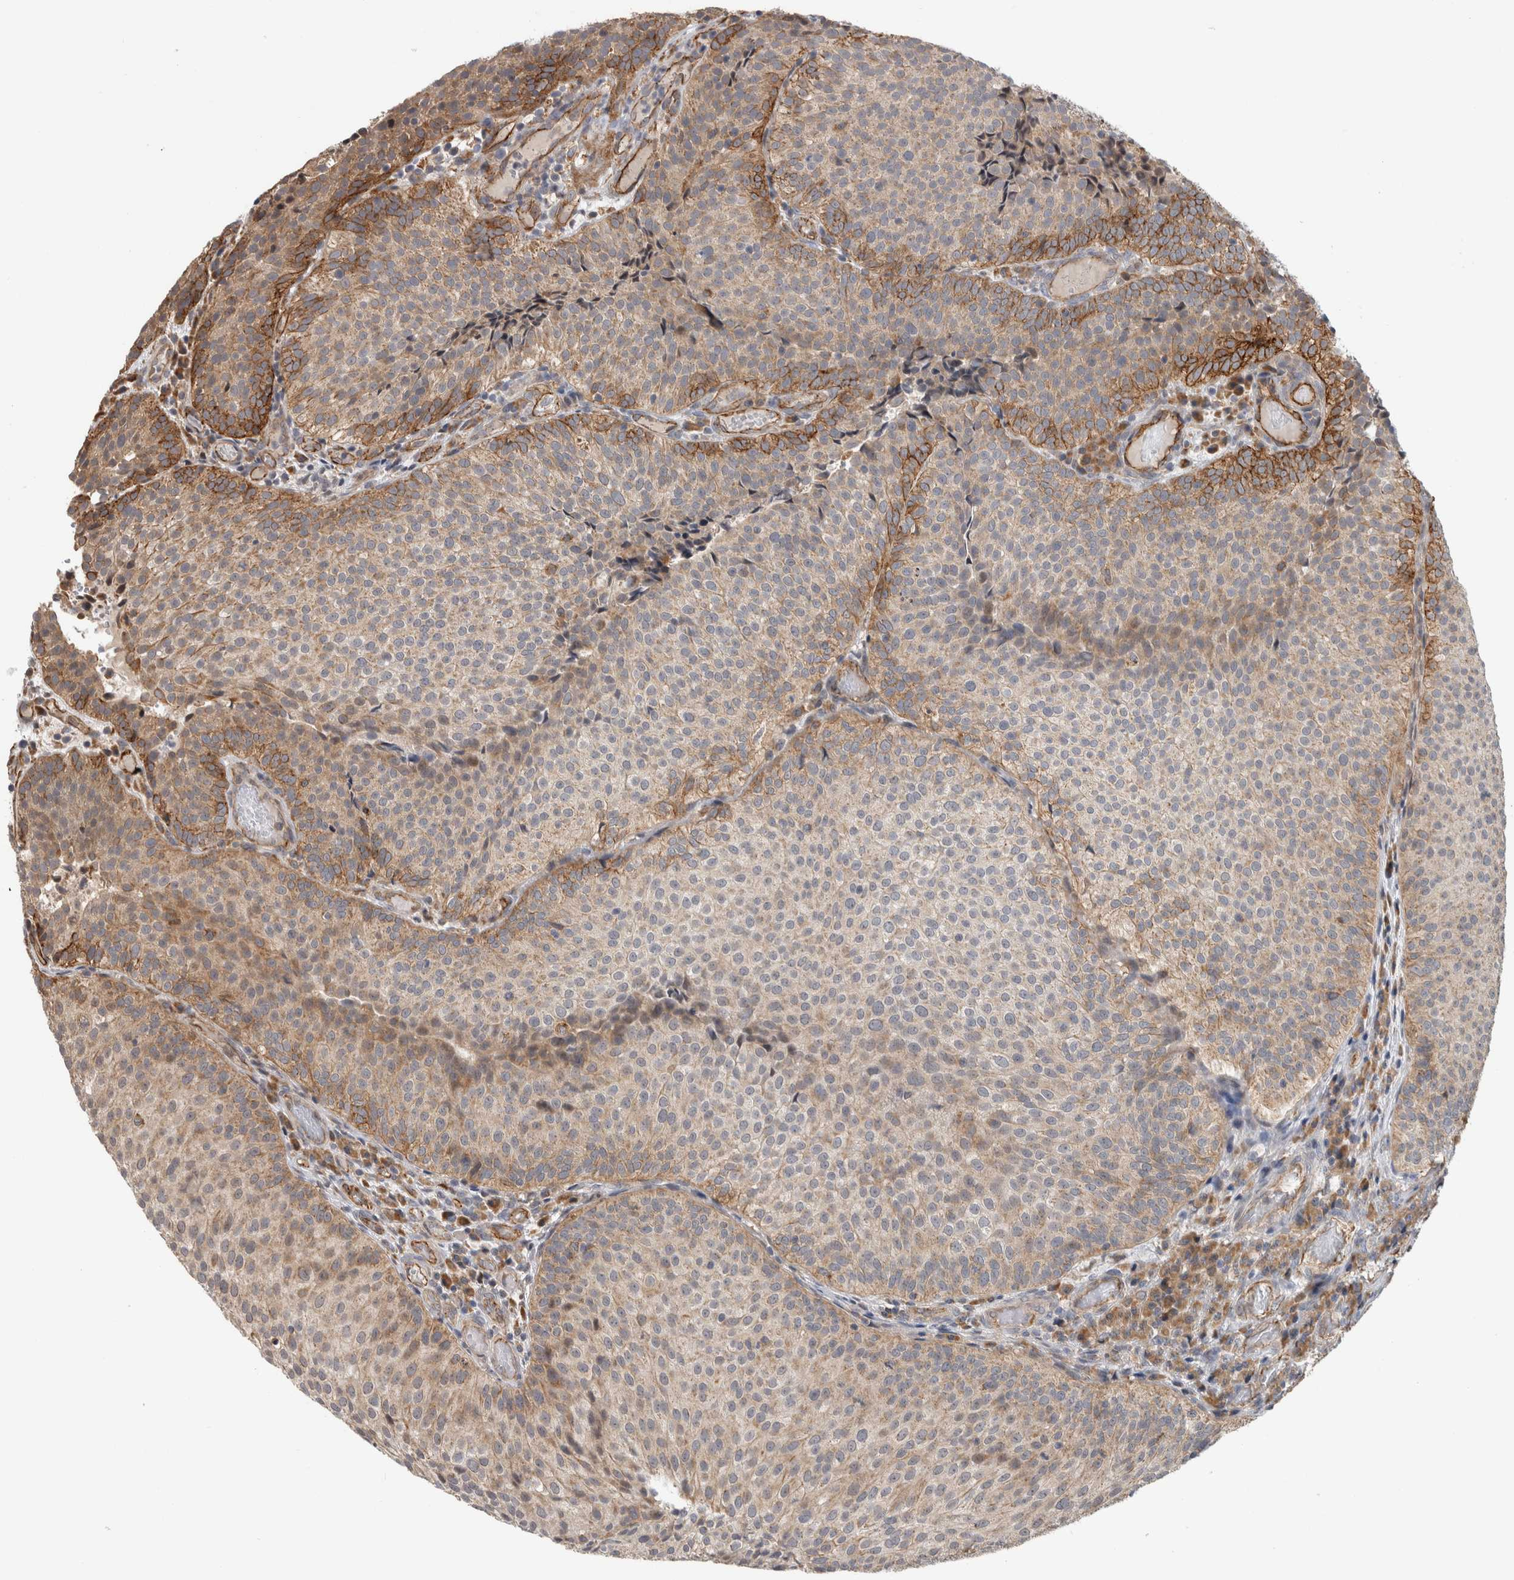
{"staining": {"intensity": "strong", "quantity": "<25%", "location": "cytoplasmic/membranous"}, "tissue": "urothelial cancer", "cell_type": "Tumor cells", "image_type": "cancer", "snomed": [{"axis": "morphology", "description": "Urothelial carcinoma, Low grade"}, {"axis": "topography", "description": "Urinary bladder"}], "caption": "Brown immunohistochemical staining in urothelial carcinoma (low-grade) displays strong cytoplasmic/membranous positivity in approximately <25% of tumor cells. The protein is shown in brown color, while the nuclei are stained blue.", "gene": "ADGRL3", "patient": {"sex": "male", "age": 86}}